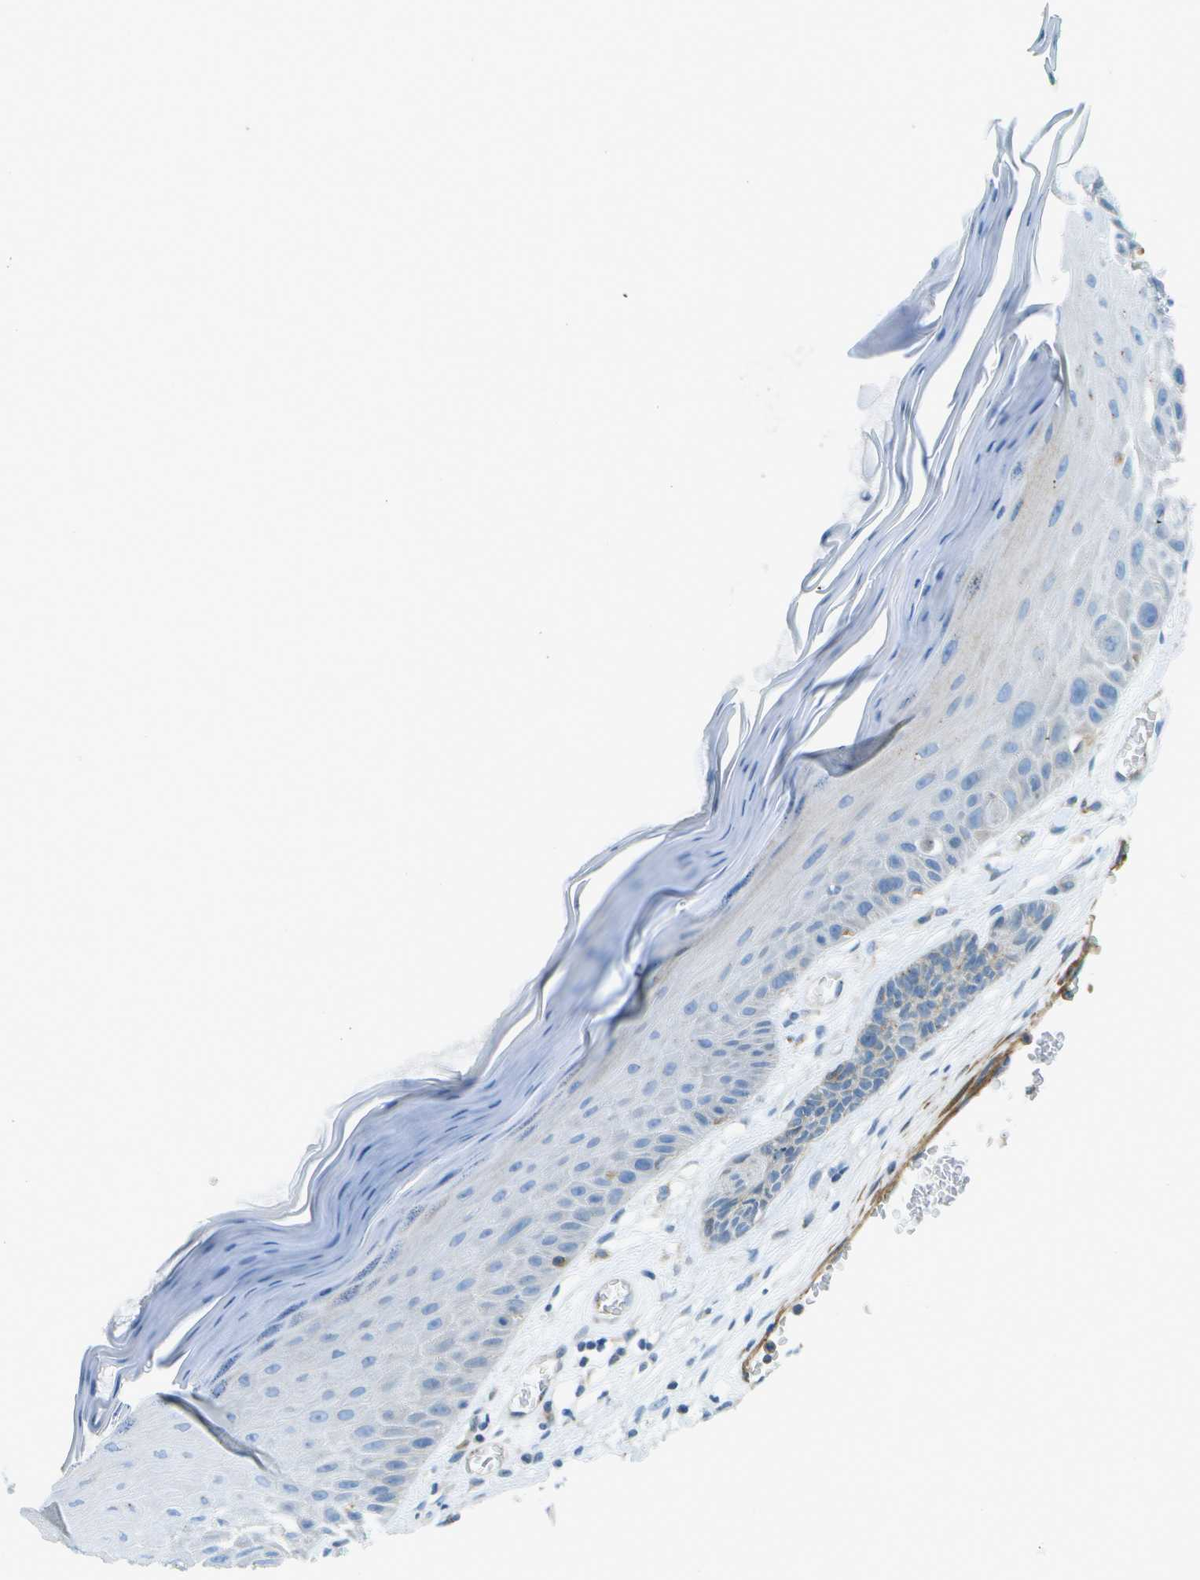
{"staining": {"intensity": "negative", "quantity": "none", "location": "none"}, "tissue": "skin cancer", "cell_type": "Tumor cells", "image_type": "cancer", "snomed": [{"axis": "morphology", "description": "Basal cell carcinoma"}, {"axis": "topography", "description": "Skin"}], "caption": "Skin cancer was stained to show a protein in brown. There is no significant staining in tumor cells.", "gene": "MYH11", "patient": {"sex": "male", "age": 67}}